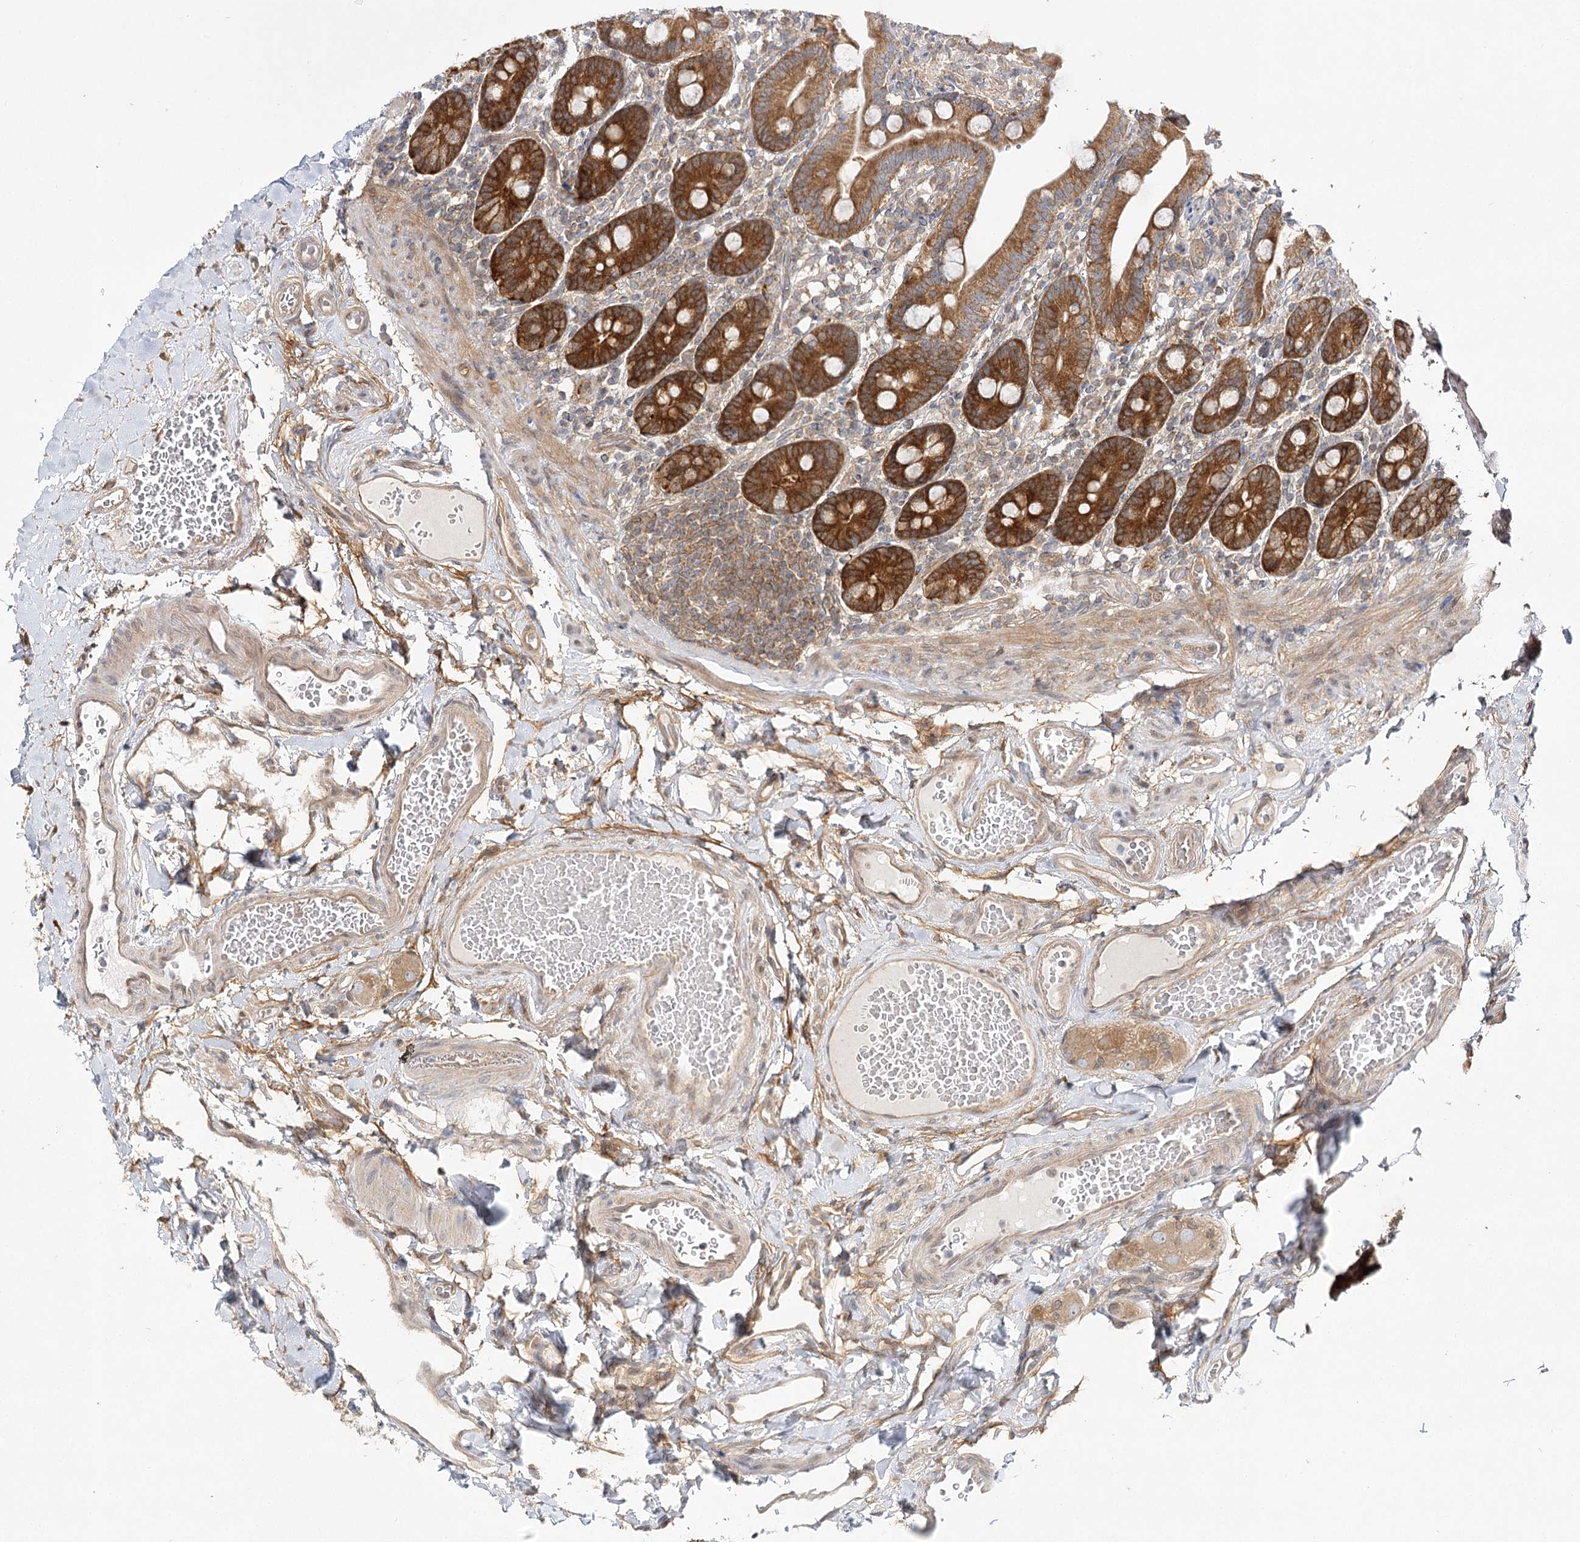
{"staining": {"intensity": "strong", "quantity": ">75%", "location": "cytoplasmic/membranous"}, "tissue": "duodenum", "cell_type": "Glandular cells", "image_type": "normal", "snomed": [{"axis": "morphology", "description": "Normal tissue, NOS"}, {"axis": "topography", "description": "Duodenum"}], "caption": "Immunohistochemical staining of normal human duodenum shows >75% levels of strong cytoplasmic/membranous protein expression in approximately >75% of glandular cells. The protein is stained brown, and the nuclei are stained in blue (DAB (3,3'-diaminobenzidine) IHC with brightfield microscopy, high magnification).", "gene": "INPP4B", "patient": {"sex": "male", "age": 54}}